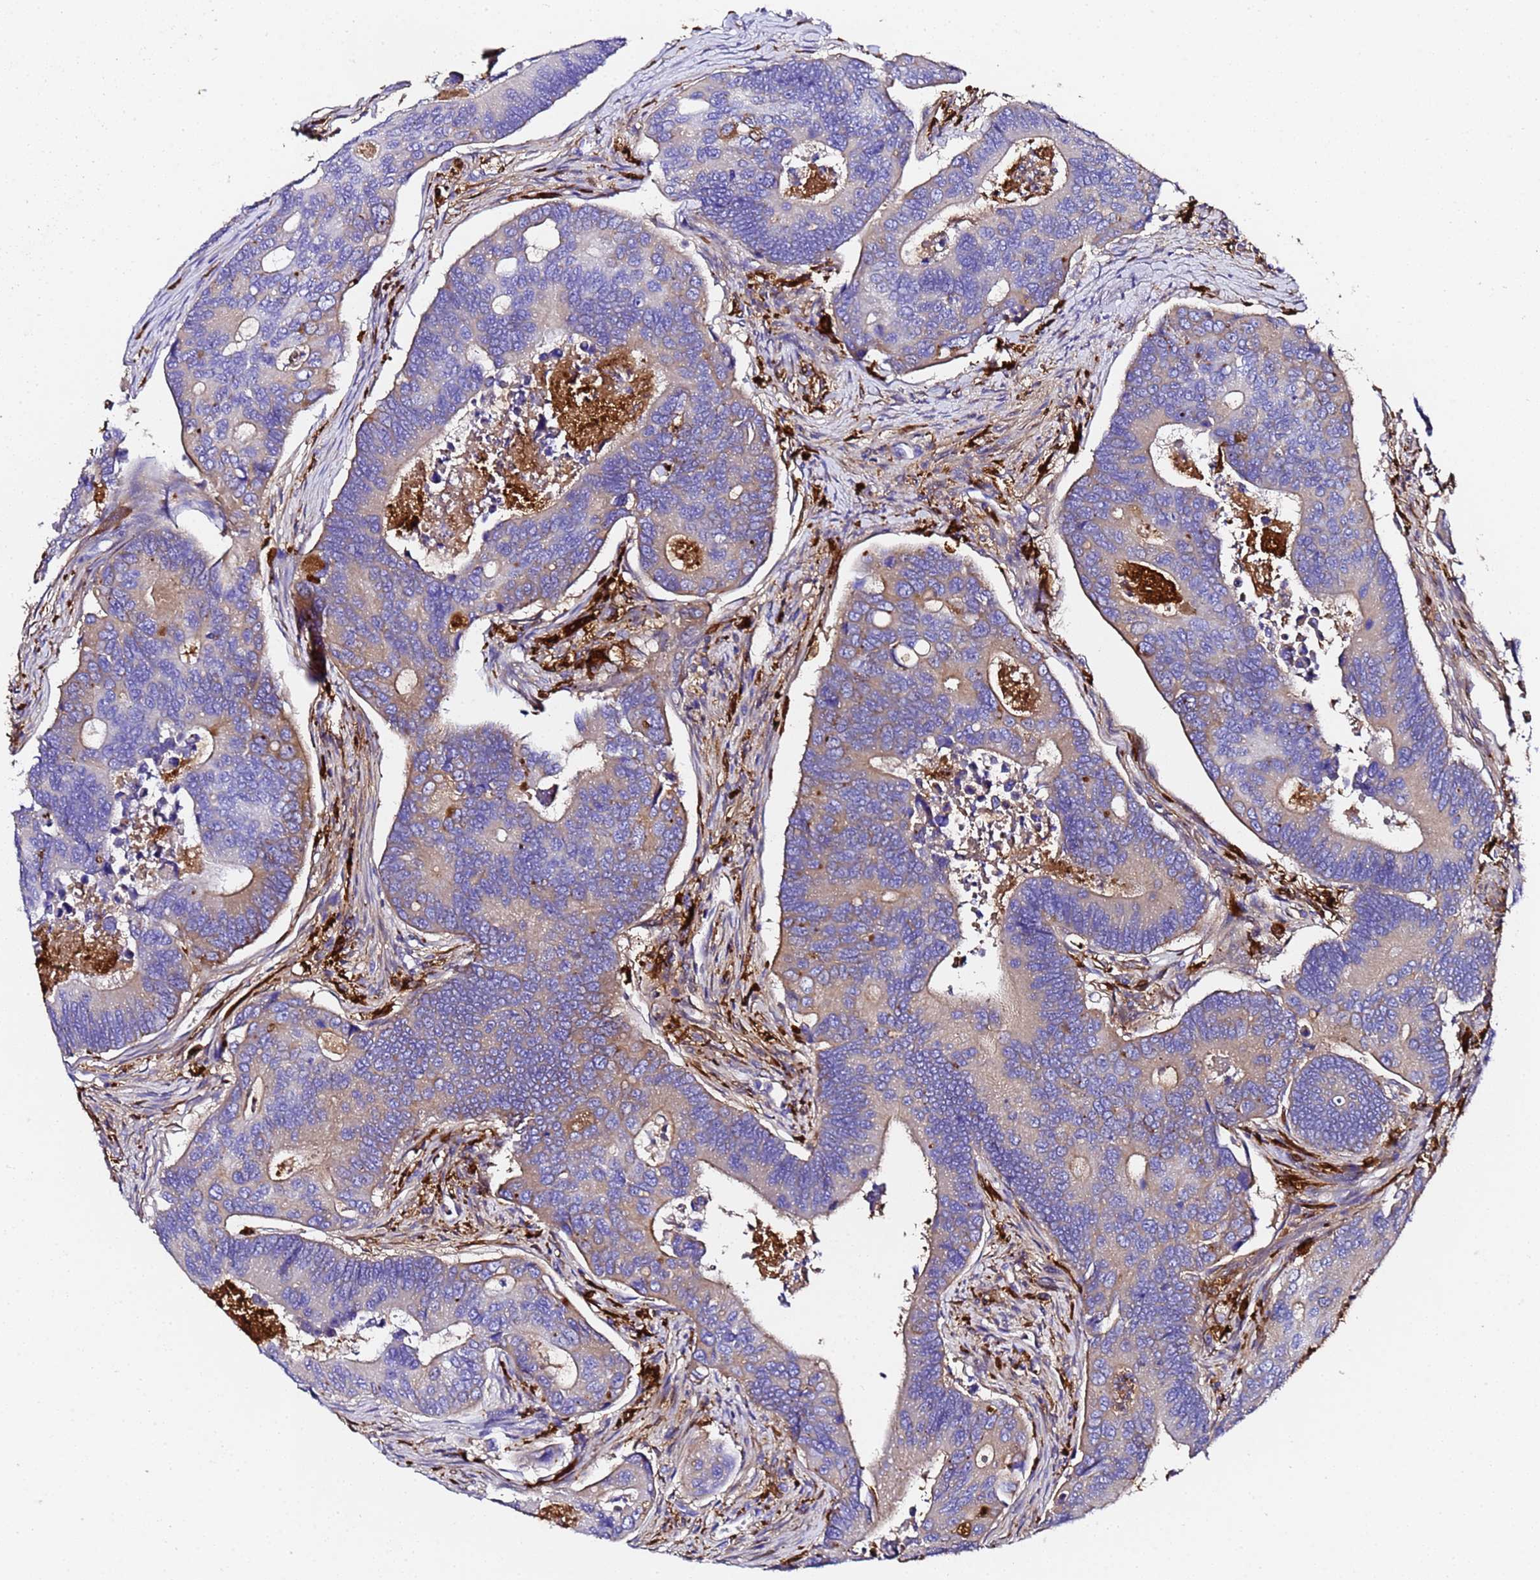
{"staining": {"intensity": "moderate", "quantity": "<25%", "location": "cytoplasmic/membranous"}, "tissue": "colorectal cancer", "cell_type": "Tumor cells", "image_type": "cancer", "snomed": [{"axis": "morphology", "description": "Adenocarcinoma, NOS"}, {"axis": "topography", "description": "Colon"}], "caption": "Protein expression analysis of adenocarcinoma (colorectal) demonstrates moderate cytoplasmic/membranous expression in approximately <25% of tumor cells.", "gene": "FTL", "patient": {"sex": "female", "age": 67}}